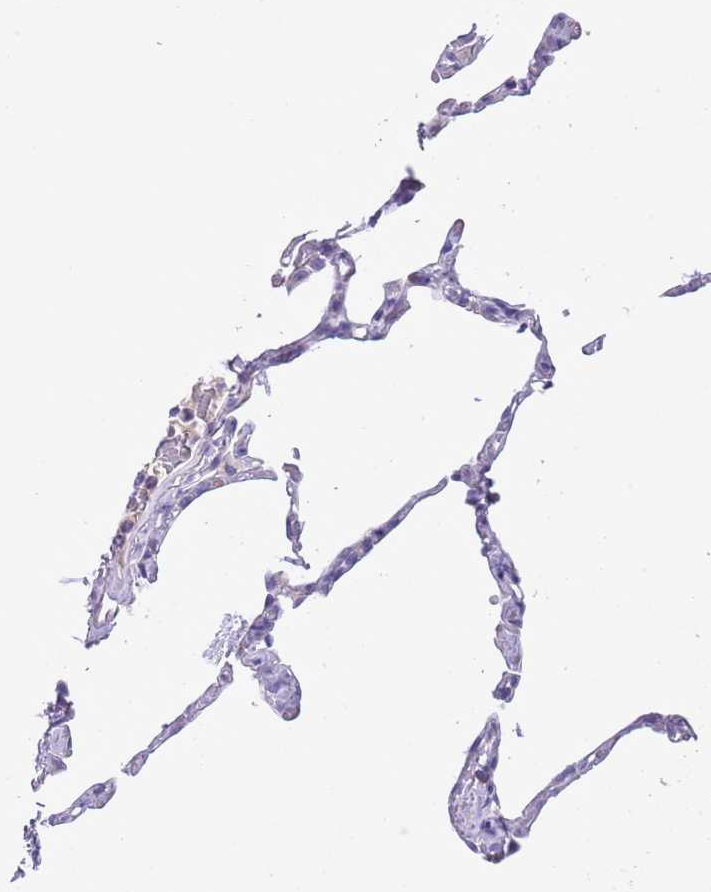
{"staining": {"intensity": "negative", "quantity": "none", "location": "none"}, "tissue": "lung", "cell_type": "Alveolar cells", "image_type": "normal", "snomed": [{"axis": "morphology", "description": "Normal tissue, NOS"}, {"axis": "topography", "description": "Lung"}], "caption": "Immunohistochemical staining of benign lung demonstrates no significant expression in alveolar cells. Brightfield microscopy of immunohistochemistry stained with DAB (3,3'-diaminobenzidine) (brown) and hematoxylin (blue), captured at high magnification.", "gene": "CLEC2A", "patient": {"sex": "male", "age": 65}}